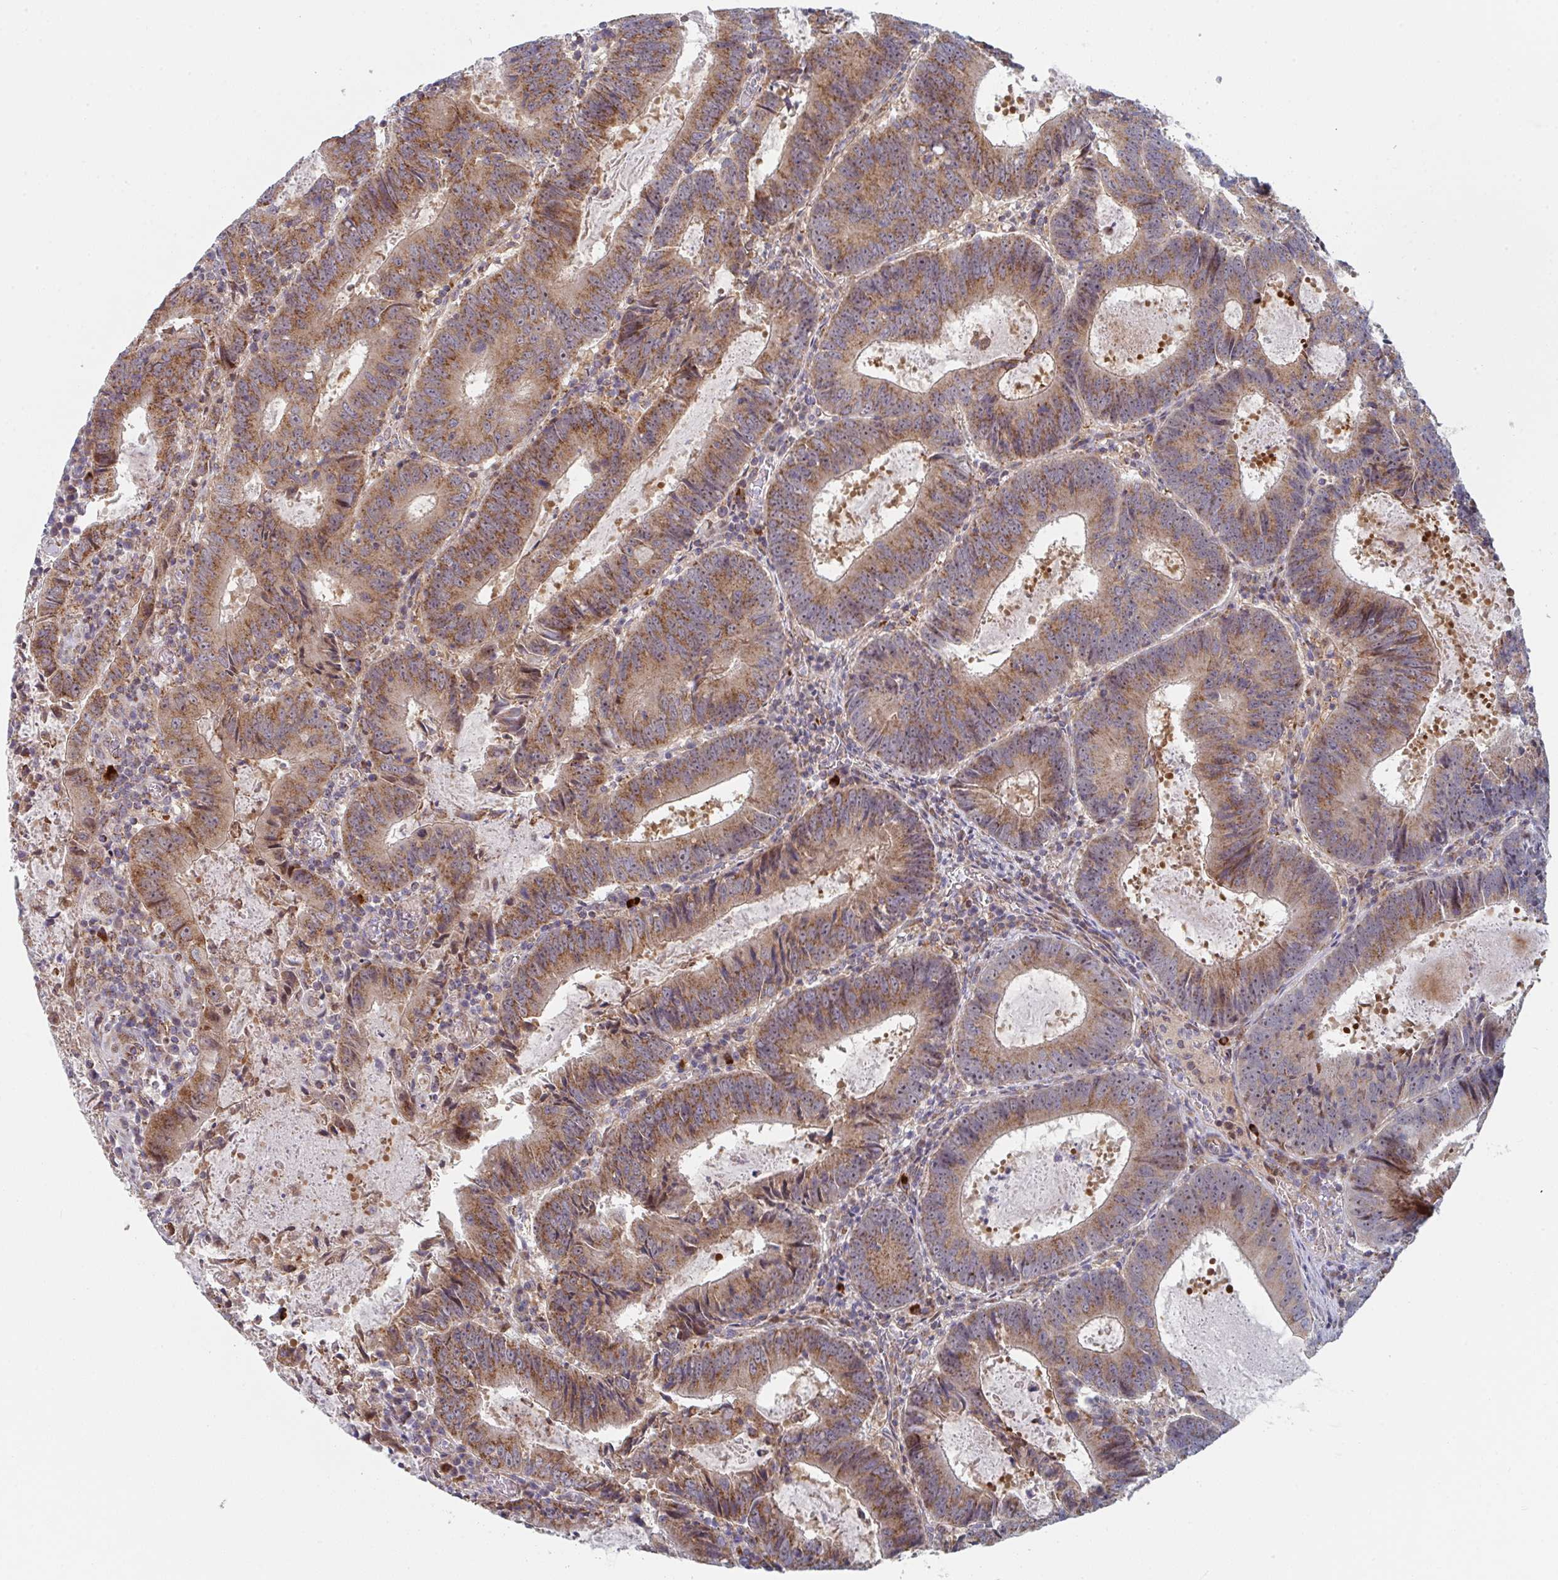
{"staining": {"intensity": "moderate", "quantity": ">75%", "location": "cytoplasmic/membranous,nuclear"}, "tissue": "colorectal cancer", "cell_type": "Tumor cells", "image_type": "cancer", "snomed": [{"axis": "morphology", "description": "Adenocarcinoma, NOS"}, {"axis": "topography", "description": "Colon"}], "caption": "IHC photomicrograph of colorectal cancer stained for a protein (brown), which shows medium levels of moderate cytoplasmic/membranous and nuclear staining in about >75% of tumor cells.", "gene": "ZNF644", "patient": {"sex": "male", "age": 67}}